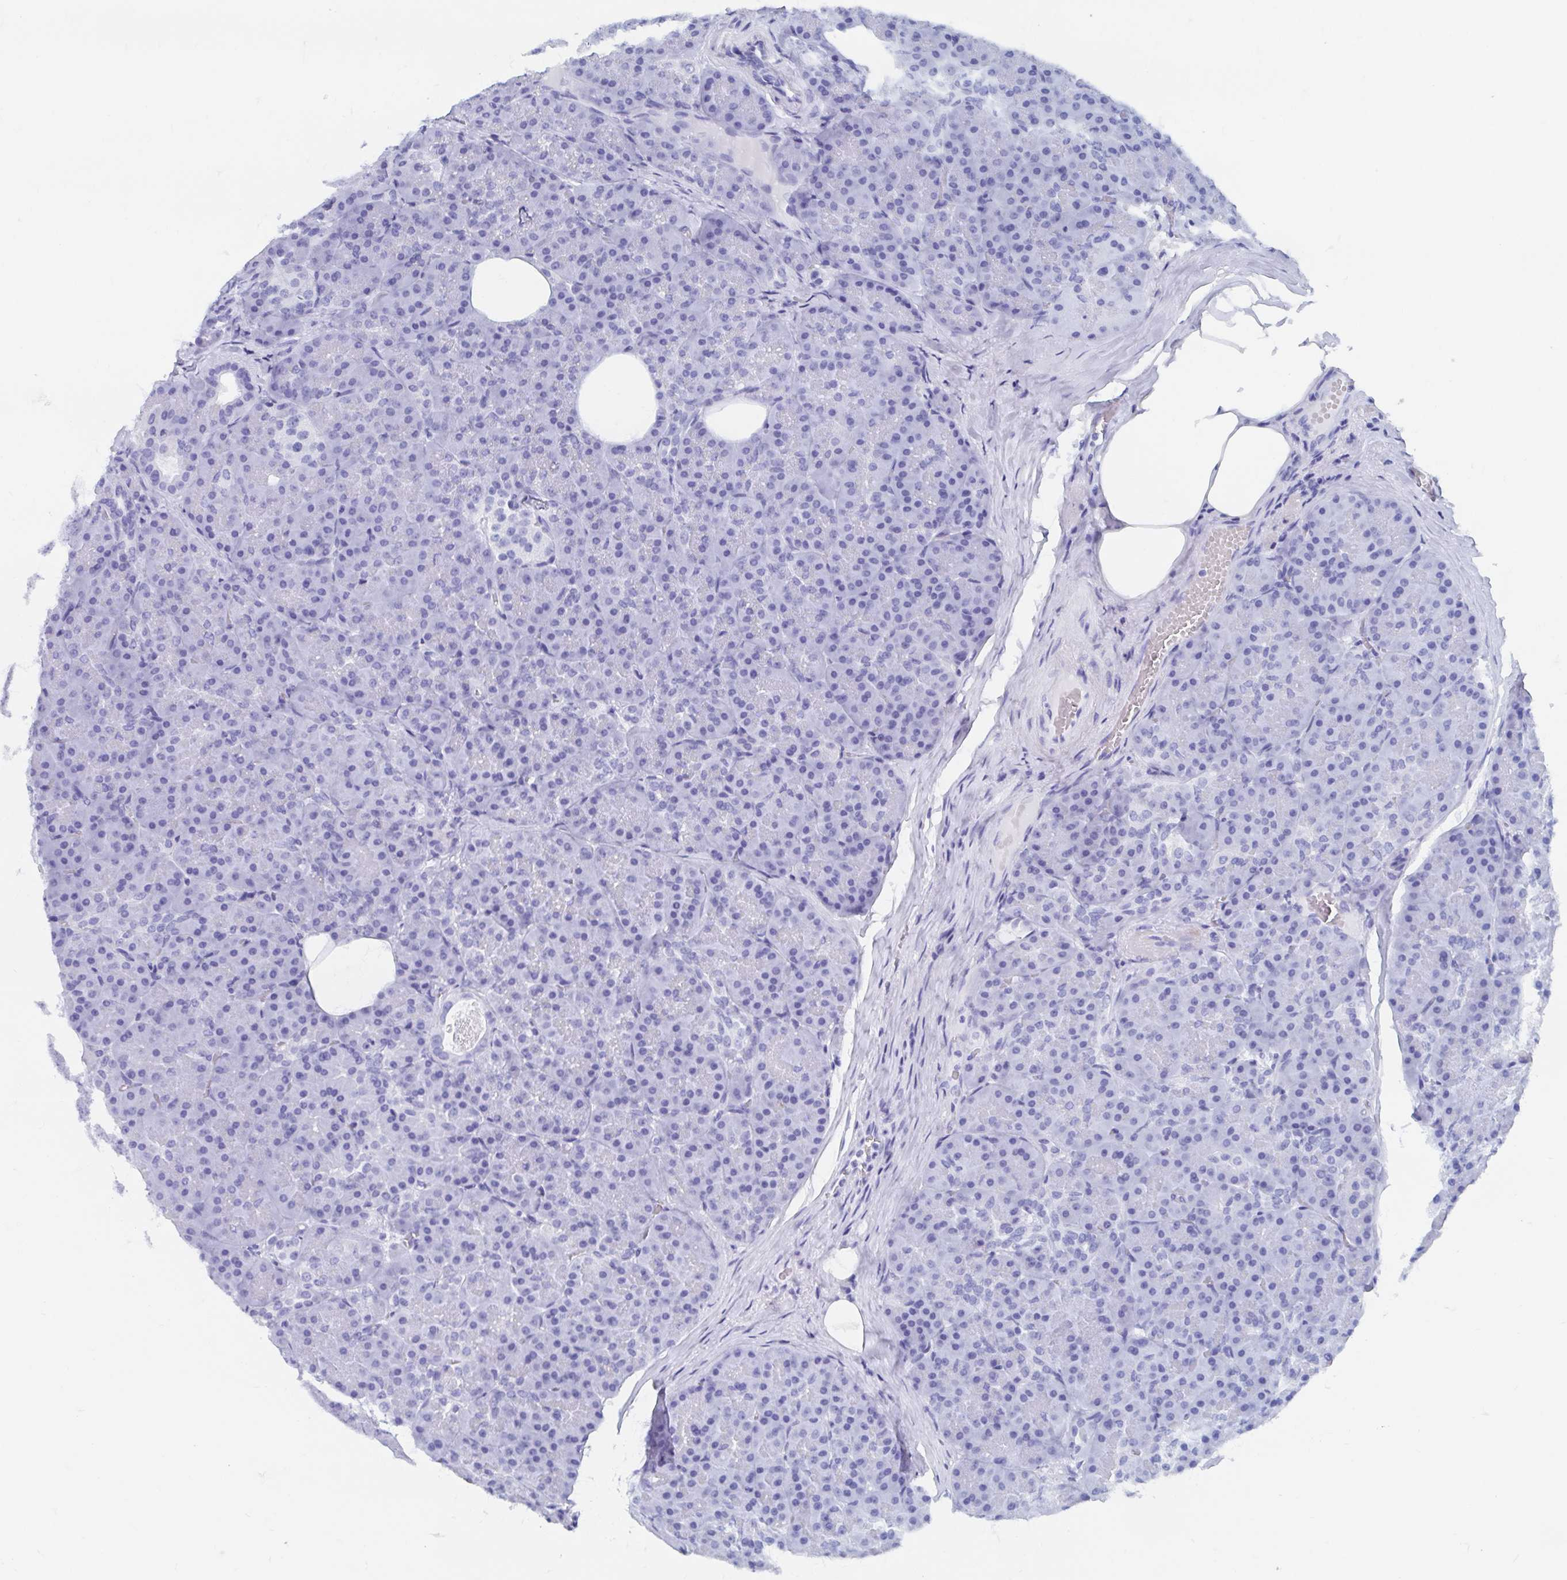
{"staining": {"intensity": "negative", "quantity": "none", "location": "none"}, "tissue": "pancreas", "cell_type": "Exocrine glandular cells", "image_type": "normal", "snomed": [{"axis": "morphology", "description": "Normal tissue, NOS"}, {"axis": "topography", "description": "Pancreas"}], "caption": "IHC micrograph of benign pancreas stained for a protein (brown), which reveals no expression in exocrine glandular cells.", "gene": "HDGFL1", "patient": {"sex": "male", "age": 57}}